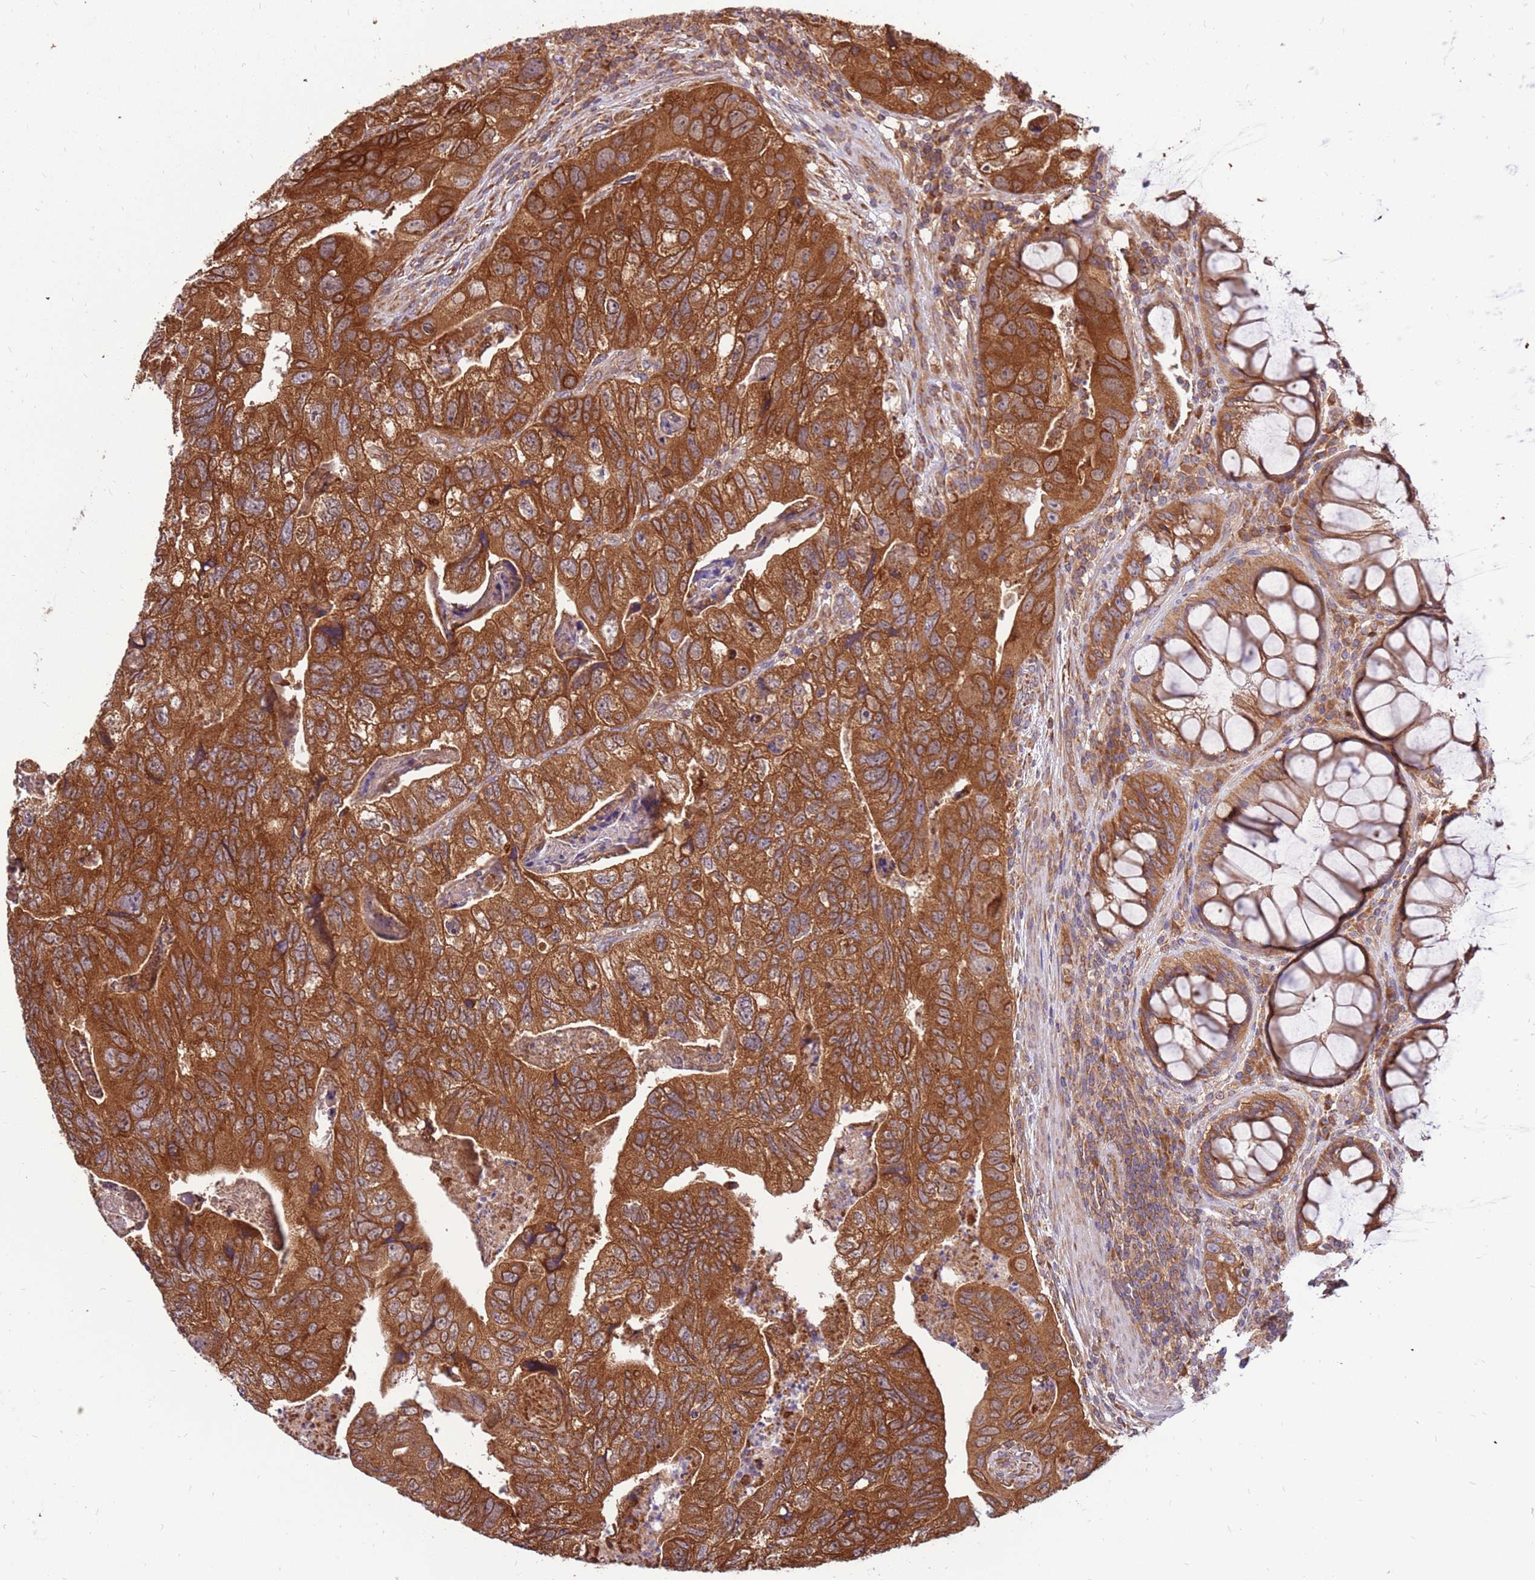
{"staining": {"intensity": "strong", "quantity": ">75%", "location": "cytoplasmic/membranous"}, "tissue": "colorectal cancer", "cell_type": "Tumor cells", "image_type": "cancer", "snomed": [{"axis": "morphology", "description": "Adenocarcinoma, NOS"}, {"axis": "topography", "description": "Rectum"}], "caption": "This photomicrograph exhibits immunohistochemistry staining of colorectal cancer, with high strong cytoplasmic/membranous staining in approximately >75% of tumor cells.", "gene": "SLC44A5", "patient": {"sex": "male", "age": 63}}